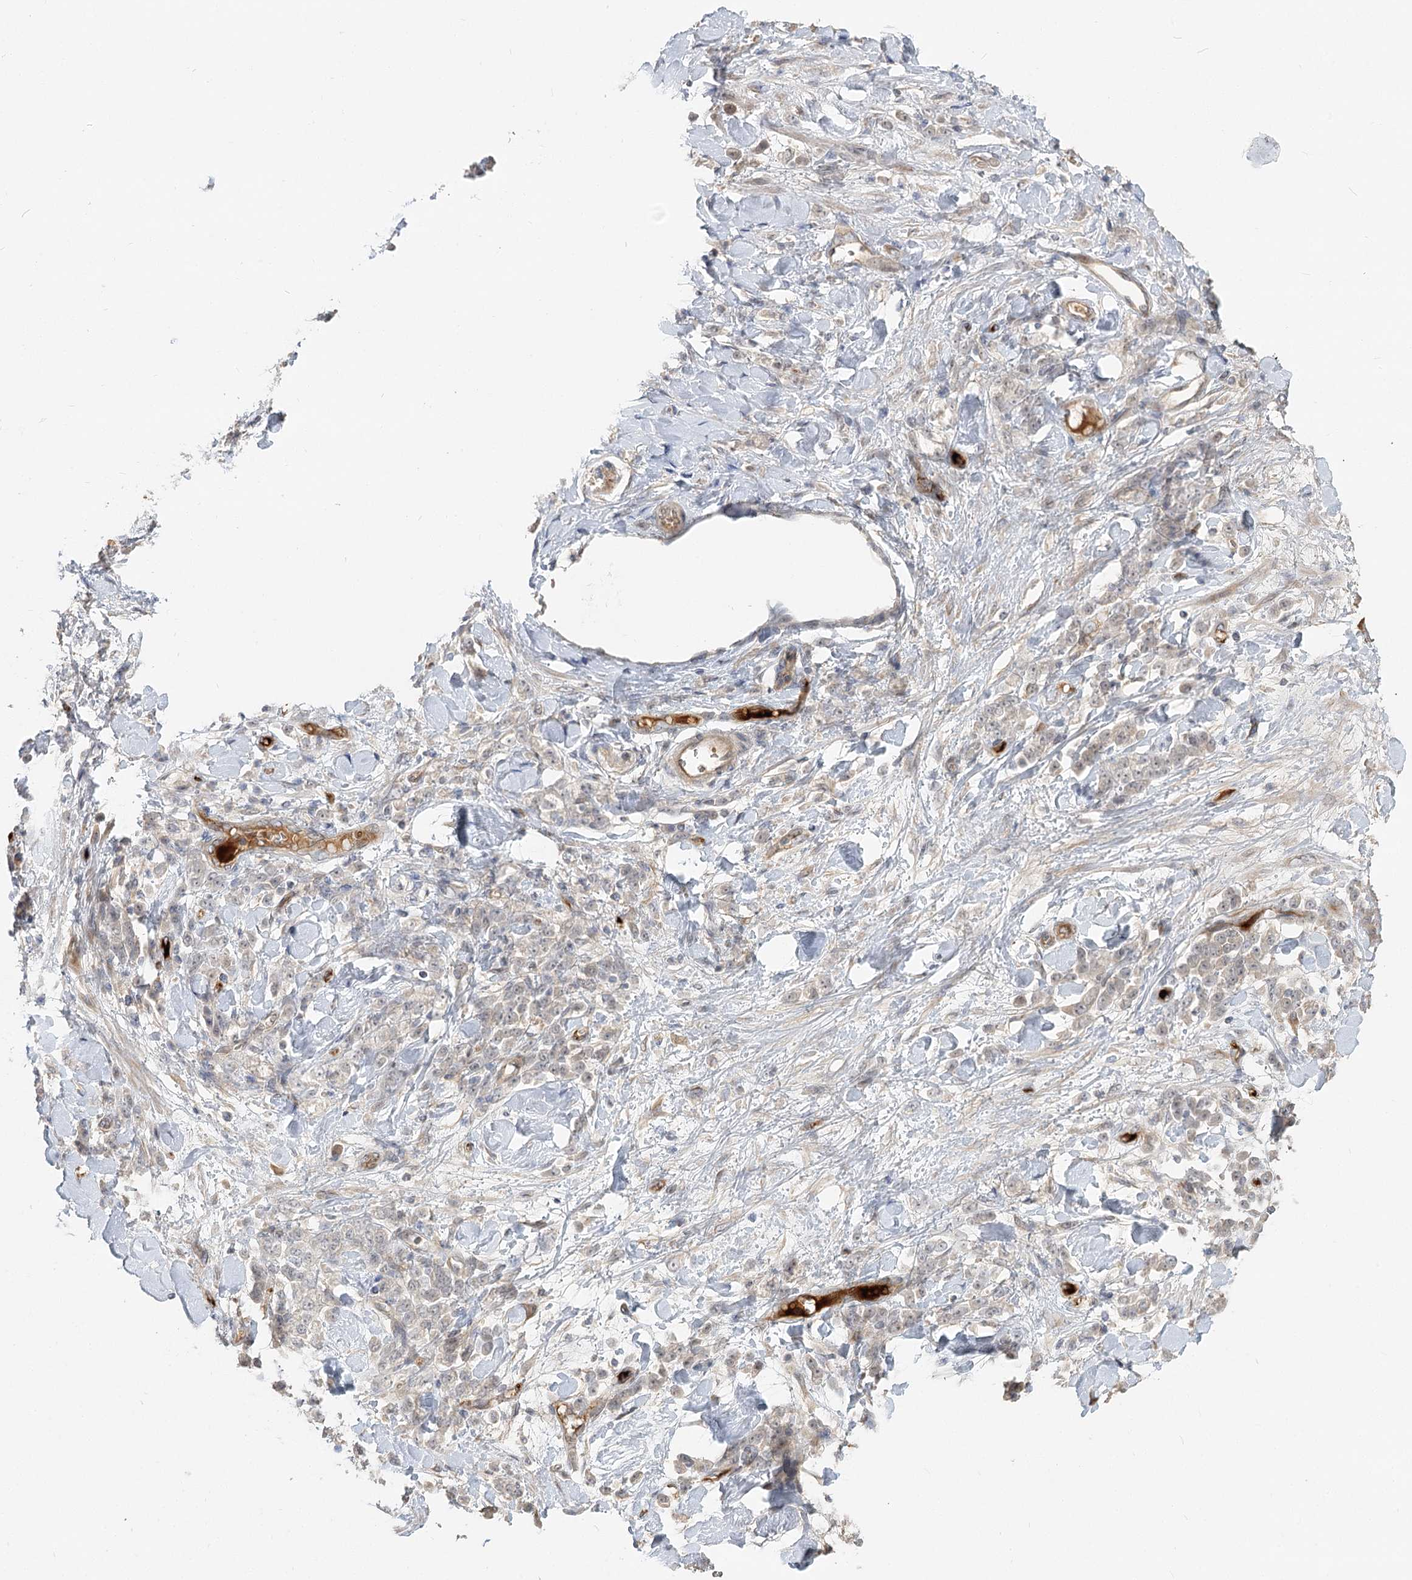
{"staining": {"intensity": "negative", "quantity": "none", "location": "none"}, "tissue": "stomach cancer", "cell_type": "Tumor cells", "image_type": "cancer", "snomed": [{"axis": "morphology", "description": "Normal tissue, NOS"}, {"axis": "morphology", "description": "Adenocarcinoma, NOS"}, {"axis": "topography", "description": "Stomach"}], "caption": "DAB (3,3'-diaminobenzidine) immunohistochemical staining of human stomach cancer (adenocarcinoma) demonstrates no significant positivity in tumor cells.", "gene": "GUCY2C", "patient": {"sex": "male", "age": 82}}